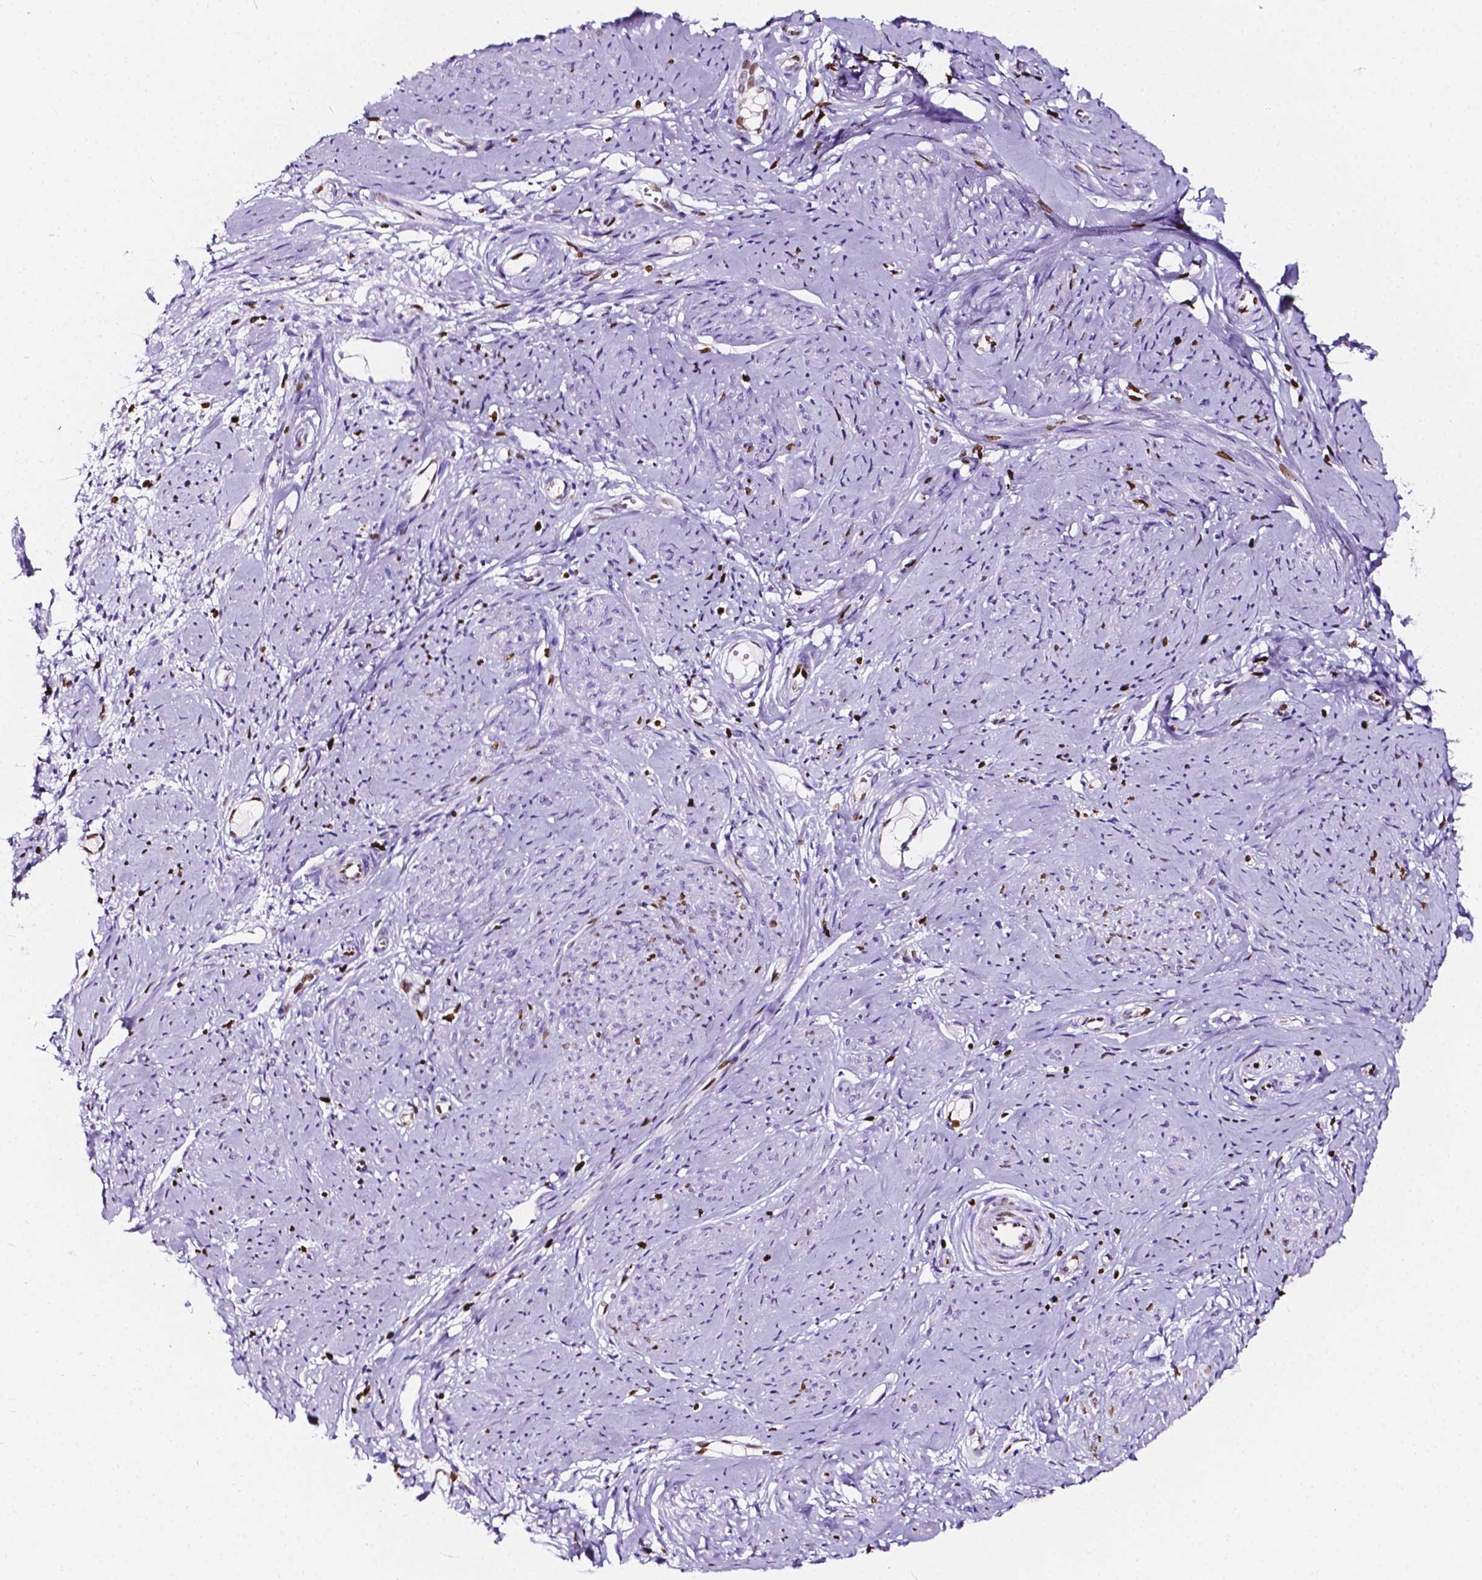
{"staining": {"intensity": "moderate", "quantity": "<25%", "location": "nuclear"}, "tissue": "smooth muscle", "cell_type": "Smooth muscle cells", "image_type": "normal", "snomed": [{"axis": "morphology", "description": "Normal tissue, NOS"}, {"axis": "topography", "description": "Smooth muscle"}], "caption": "Unremarkable smooth muscle was stained to show a protein in brown. There is low levels of moderate nuclear positivity in about <25% of smooth muscle cells. The staining was performed using DAB to visualize the protein expression in brown, while the nuclei were stained in blue with hematoxylin (Magnification: 20x).", "gene": "CBY3", "patient": {"sex": "female", "age": 48}}